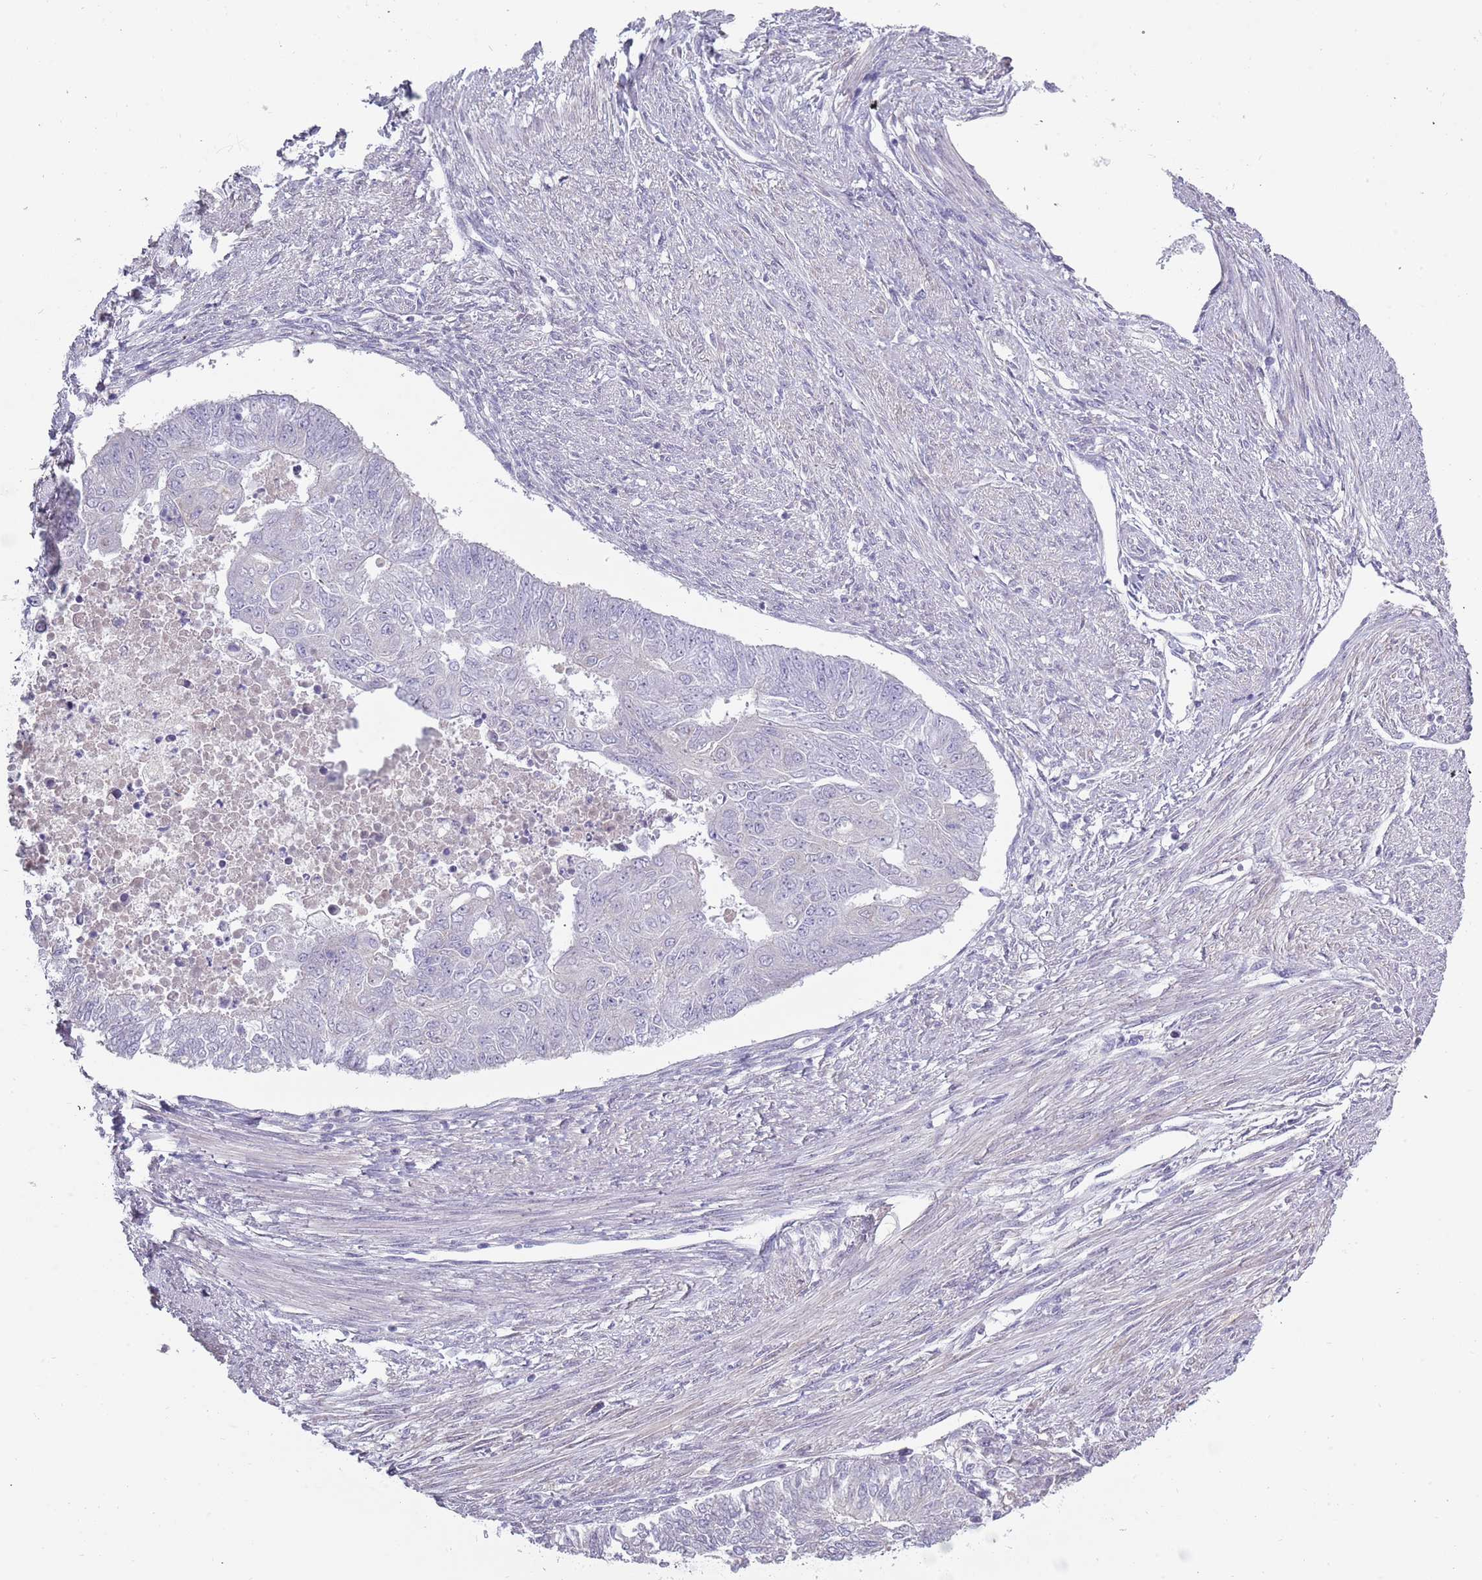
{"staining": {"intensity": "negative", "quantity": "none", "location": "none"}, "tissue": "endometrial cancer", "cell_type": "Tumor cells", "image_type": "cancer", "snomed": [{"axis": "morphology", "description": "Adenocarcinoma, NOS"}, {"axis": "topography", "description": "Endometrium"}], "caption": "DAB immunohistochemical staining of human endometrial adenocarcinoma shows no significant positivity in tumor cells.", "gene": "TNFRSF6B", "patient": {"sex": "female", "age": 32}}